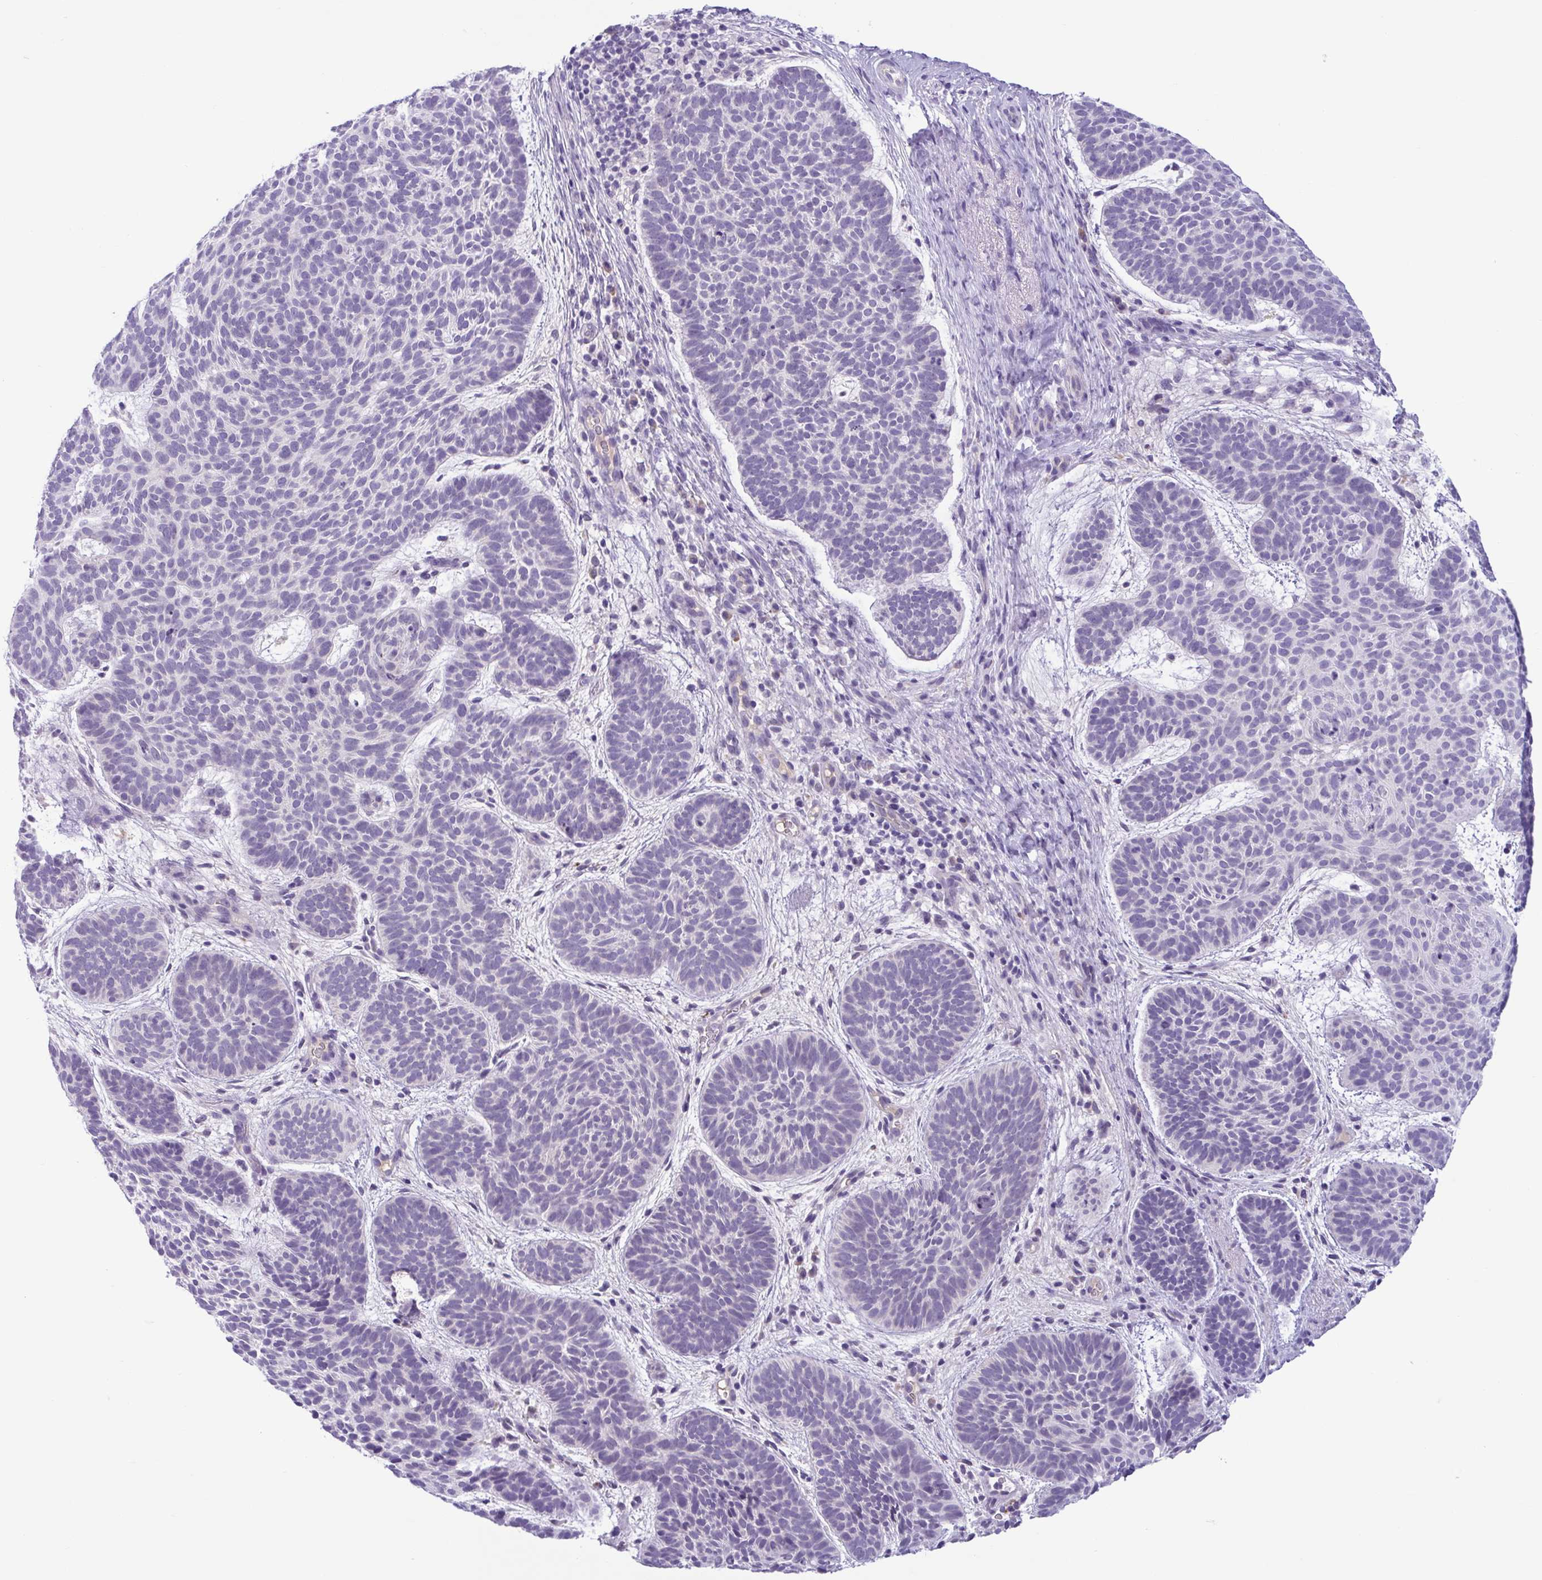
{"staining": {"intensity": "negative", "quantity": "none", "location": "none"}, "tissue": "skin cancer", "cell_type": "Tumor cells", "image_type": "cancer", "snomed": [{"axis": "morphology", "description": "Basal cell carcinoma"}, {"axis": "topography", "description": "Skin"}, {"axis": "topography", "description": "Skin of face"}], "caption": "Histopathology image shows no significant protein positivity in tumor cells of skin cancer (basal cell carcinoma).", "gene": "WNT9B", "patient": {"sex": "male", "age": 73}}